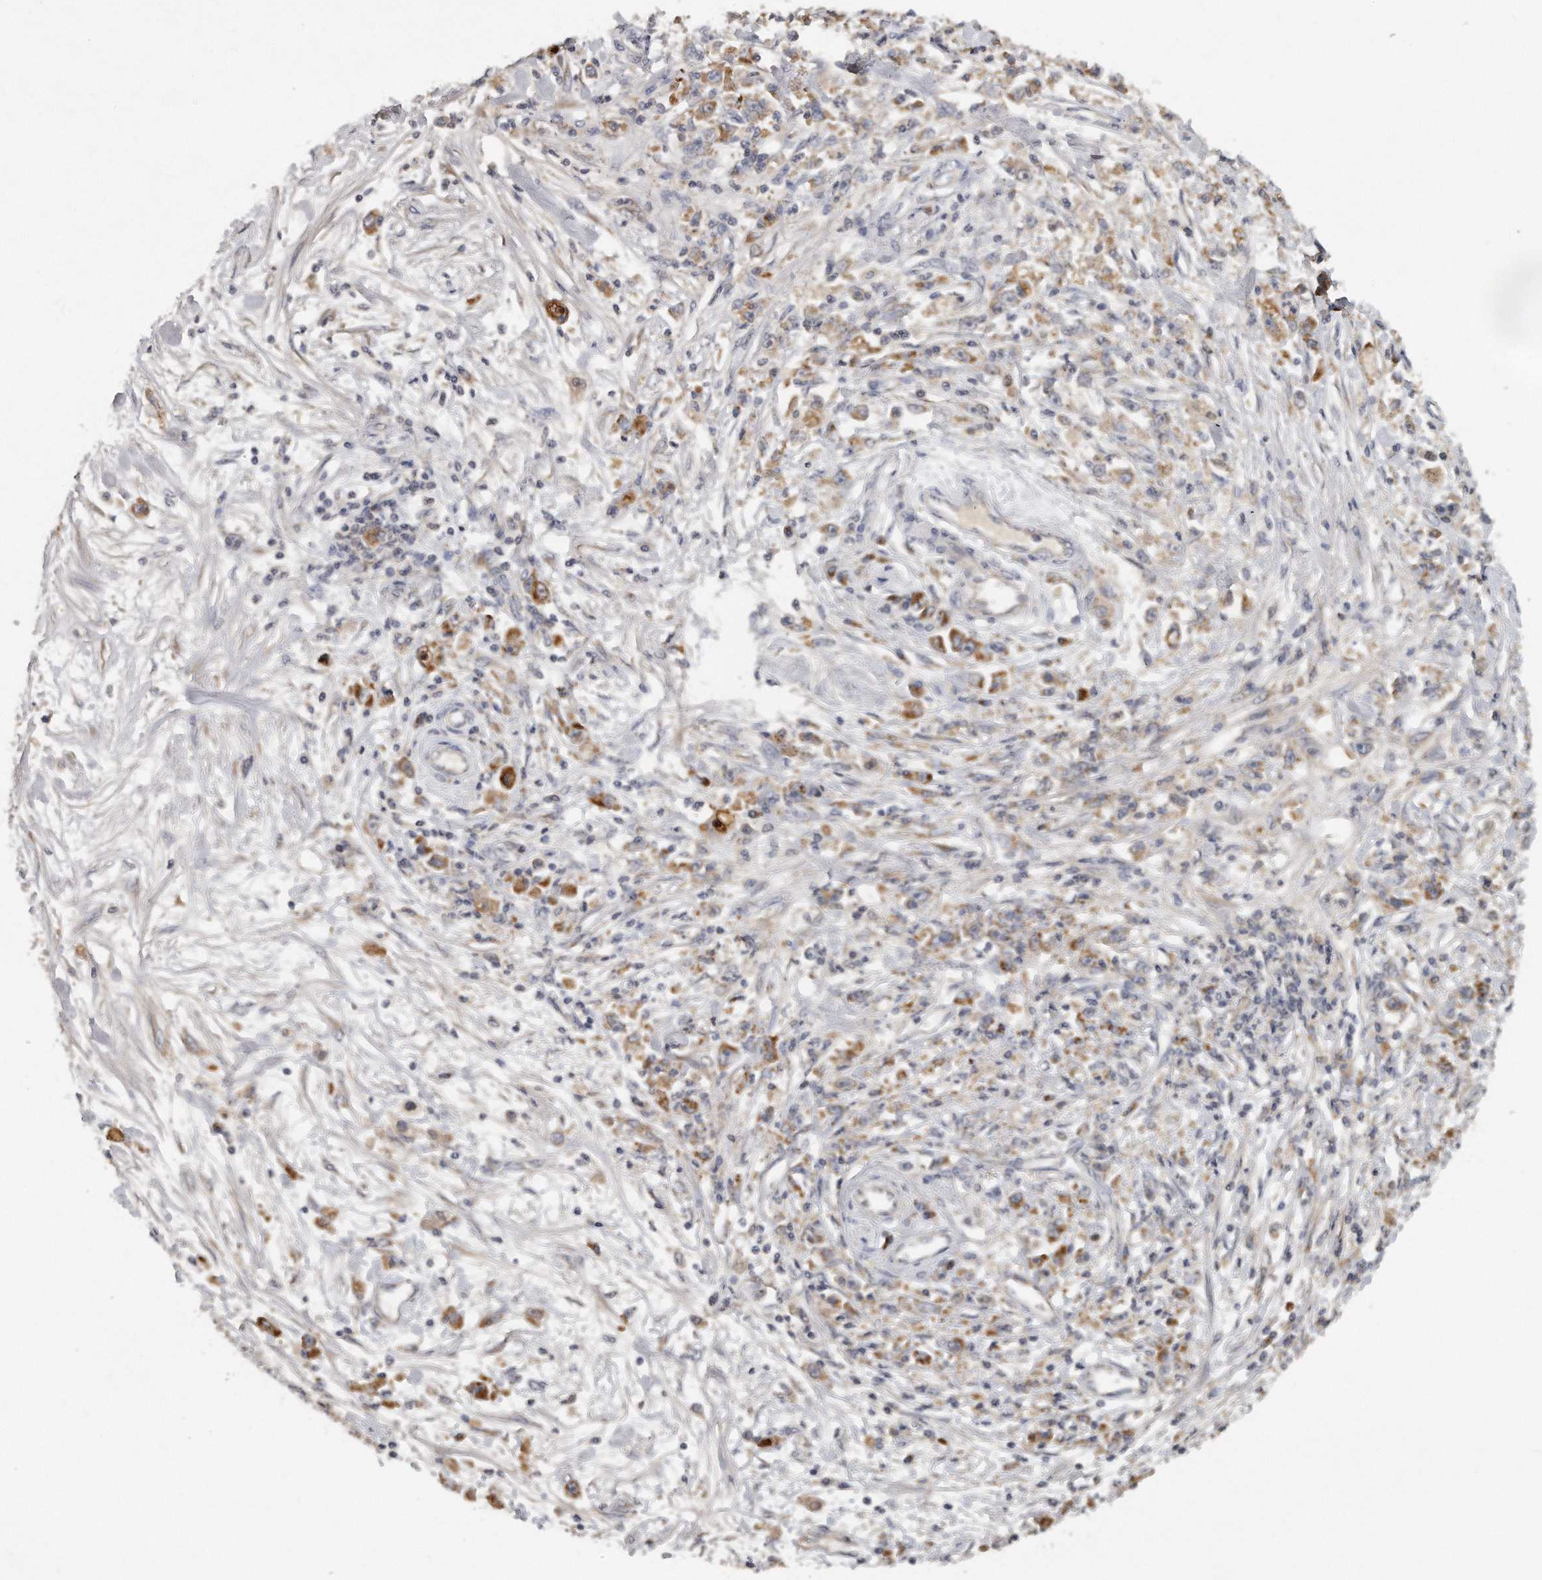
{"staining": {"intensity": "moderate", "quantity": ">75%", "location": "cytoplasmic/membranous"}, "tissue": "stomach cancer", "cell_type": "Tumor cells", "image_type": "cancer", "snomed": [{"axis": "morphology", "description": "Adenocarcinoma, NOS"}, {"axis": "topography", "description": "Stomach"}], "caption": "This image displays IHC staining of human stomach cancer, with medium moderate cytoplasmic/membranous staining in approximately >75% of tumor cells.", "gene": "TRAPPC14", "patient": {"sex": "female", "age": 59}}